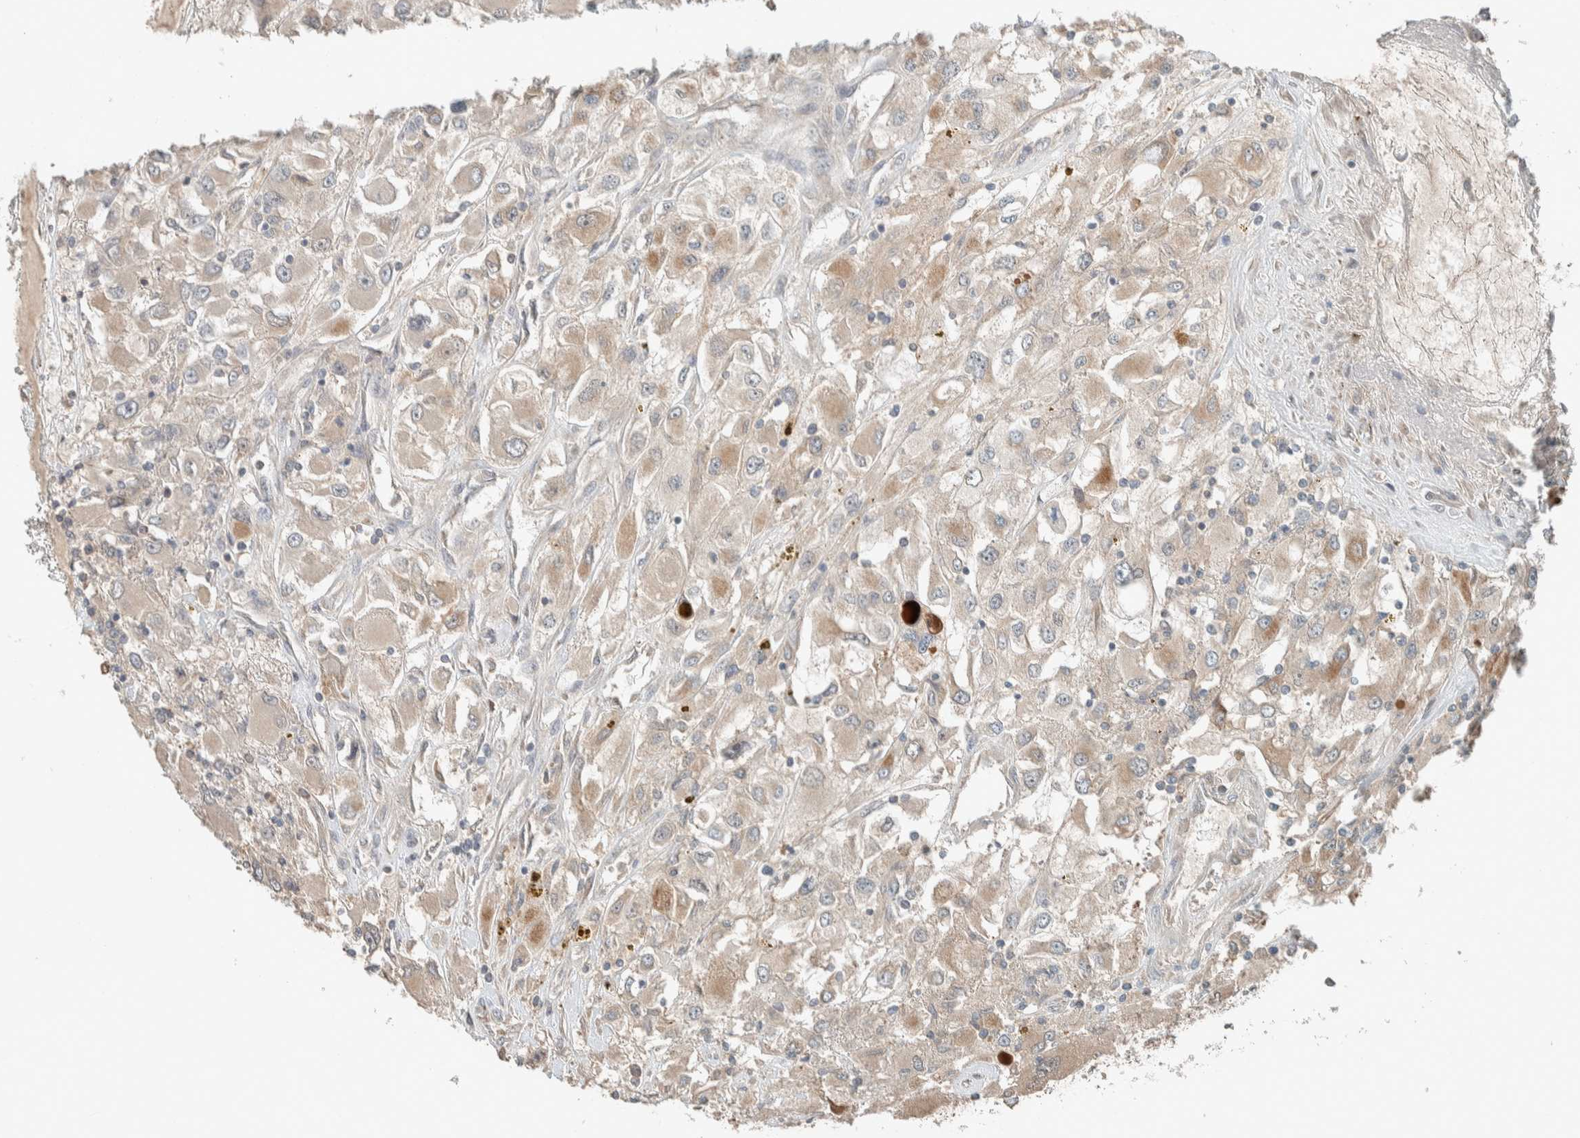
{"staining": {"intensity": "weak", "quantity": ">75%", "location": "cytoplasmic/membranous"}, "tissue": "renal cancer", "cell_type": "Tumor cells", "image_type": "cancer", "snomed": [{"axis": "morphology", "description": "Adenocarcinoma, NOS"}, {"axis": "topography", "description": "Kidney"}], "caption": "Protein expression analysis of adenocarcinoma (renal) exhibits weak cytoplasmic/membranous staining in approximately >75% of tumor cells.", "gene": "NBR1", "patient": {"sex": "female", "age": 52}}